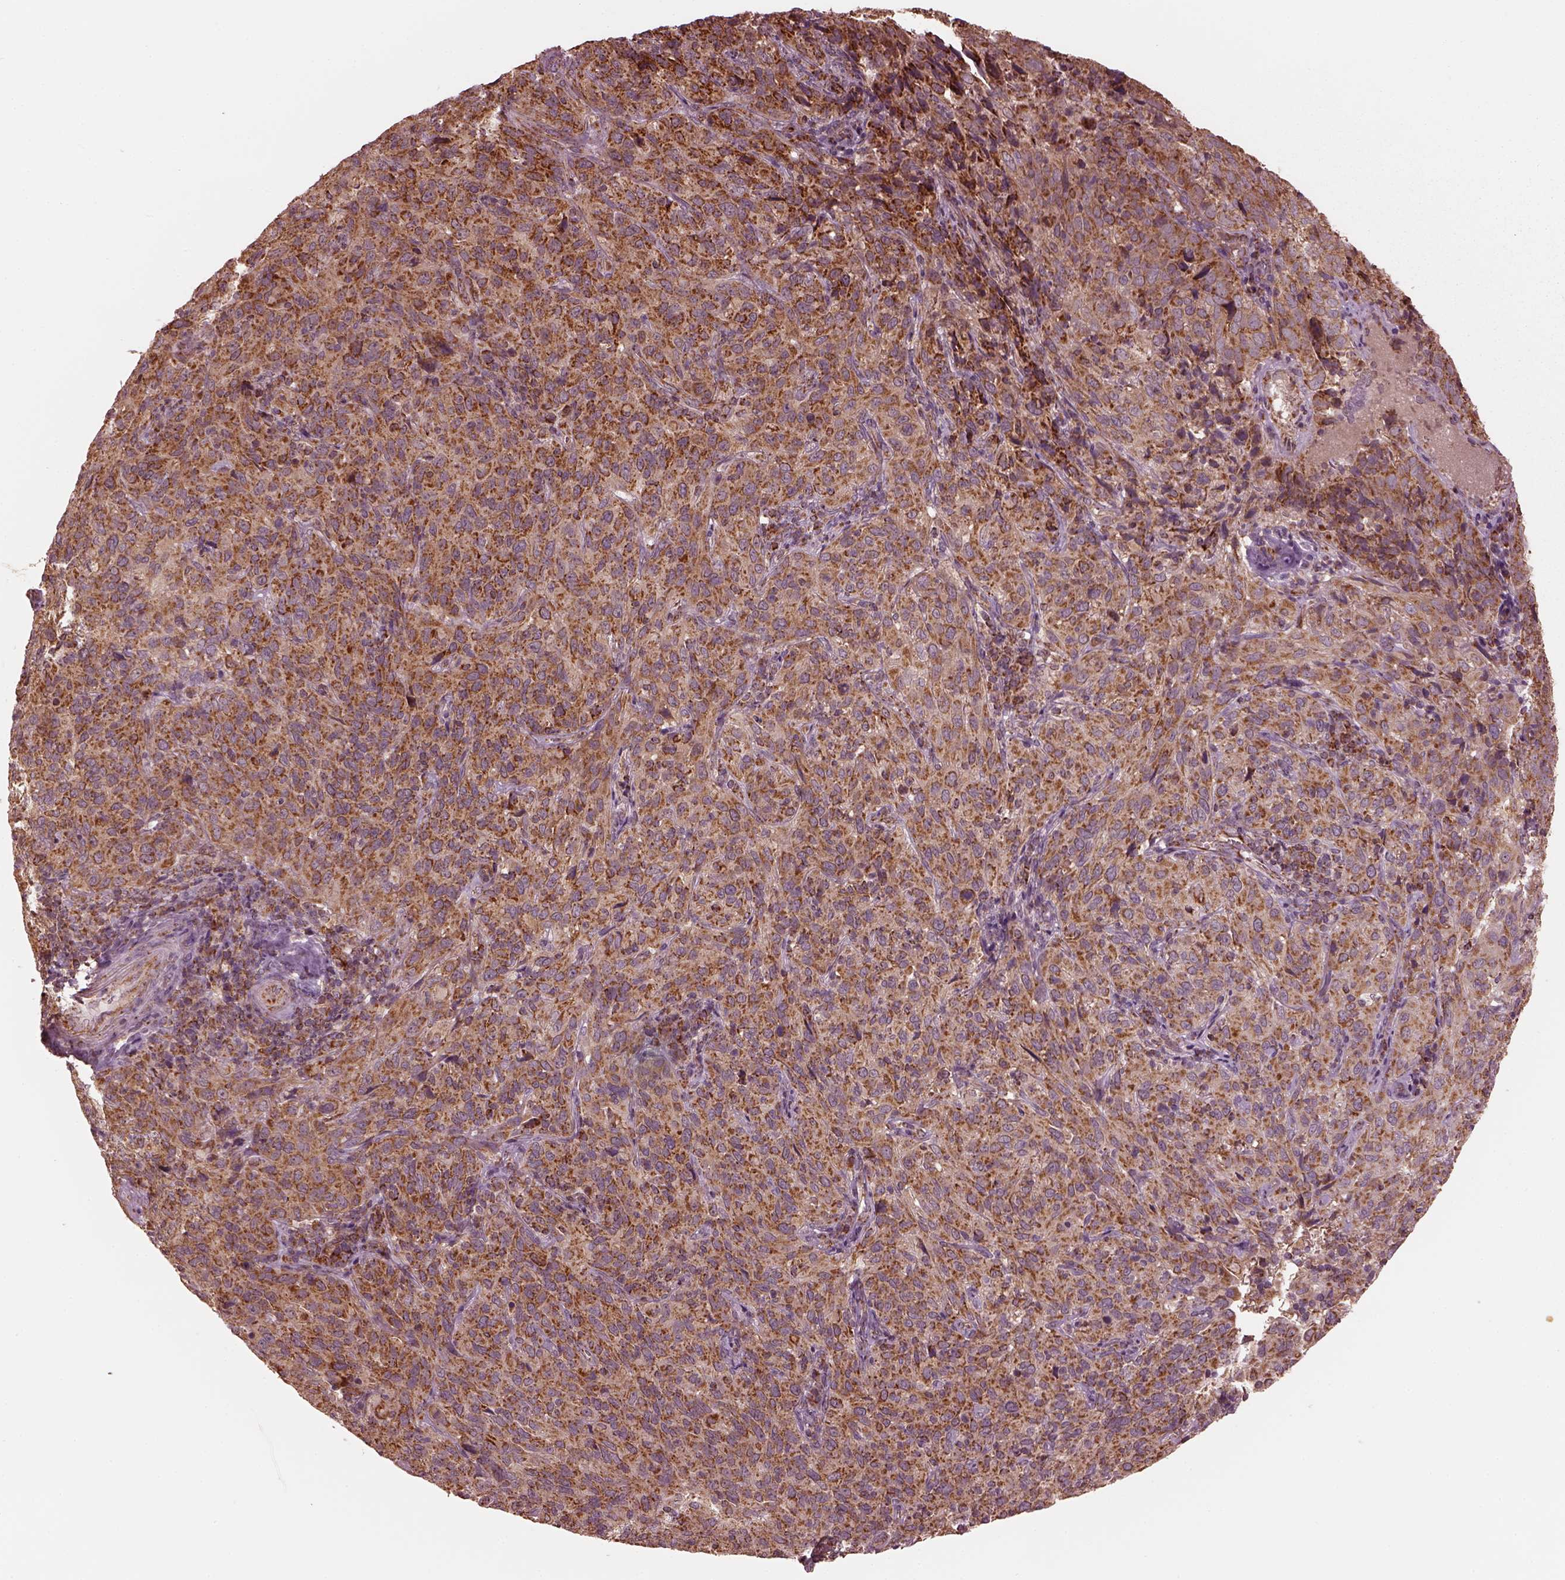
{"staining": {"intensity": "strong", "quantity": "25%-75%", "location": "cytoplasmic/membranous"}, "tissue": "cervical cancer", "cell_type": "Tumor cells", "image_type": "cancer", "snomed": [{"axis": "morphology", "description": "Squamous cell carcinoma, NOS"}, {"axis": "topography", "description": "Cervix"}], "caption": "Brown immunohistochemical staining in human cervical cancer (squamous cell carcinoma) exhibits strong cytoplasmic/membranous staining in approximately 25%-75% of tumor cells. (Brightfield microscopy of DAB IHC at high magnification).", "gene": "NDUFB10", "patient": {"sex": "female", "age": 51}}